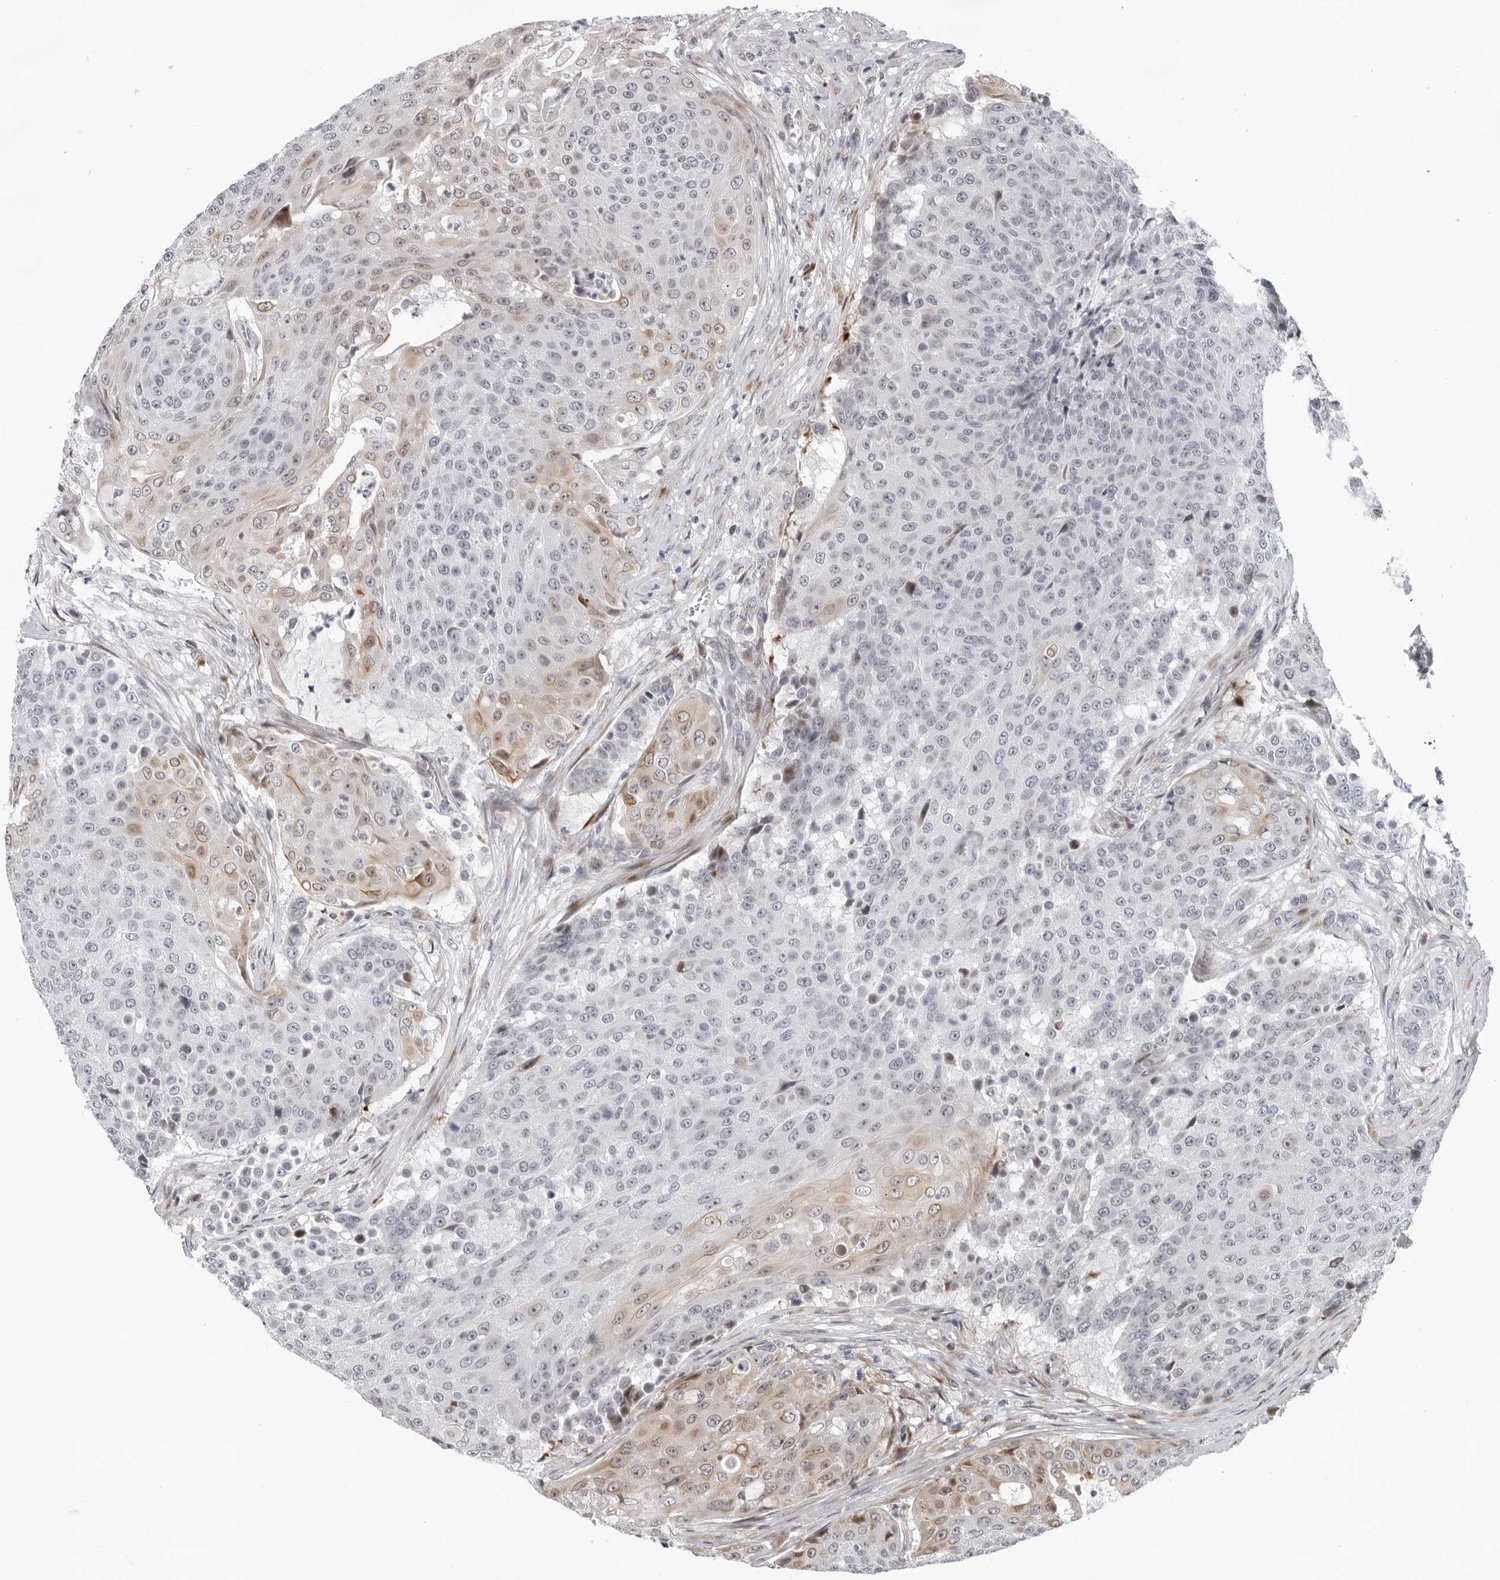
{"staining": {"intensity": "weak", "quantity": "25%-75%", "location": "cytoplasmic/membranous"}, "tissue": "urothelial cancer", "cell_type": "Tumor cells", "image_type": "cancer", "snomed": [{"axis": "morphology", "description": "Urothelial carcinoma, High grade"}, {"axis": "topography", "description": "Urinary bladder"}], "caption": "An IHC histopathology image of tumor tissue is shown. Protein staining in brown shows weak cytoplasmic/membranous positivity in urothelial cancer within tumor cells.", "gene": "PIP4K2C", "patient": {"sex": "female", "age": 63}}